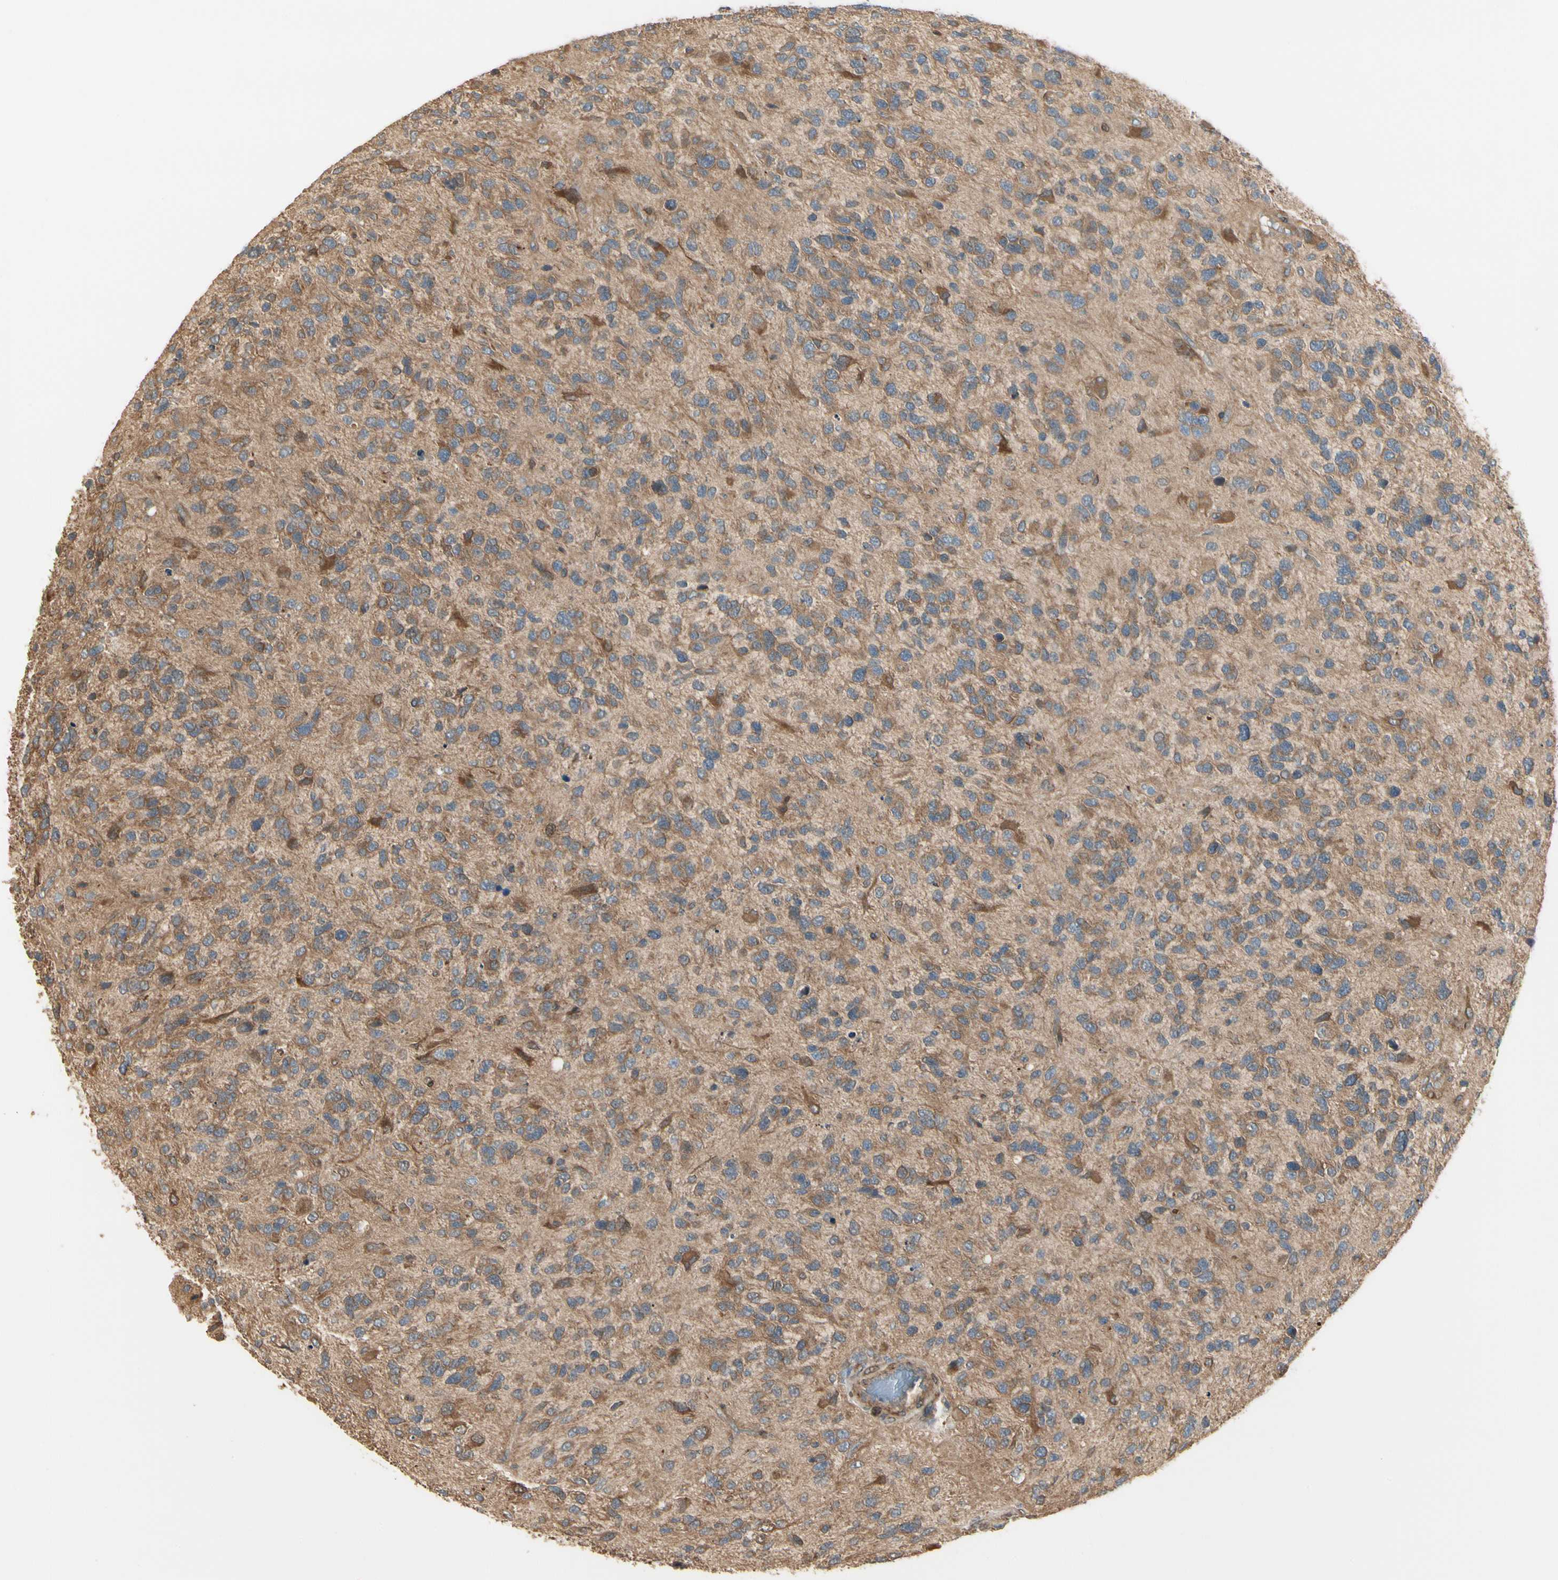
{"staining": {"intensity": "moderate", "quantity": ">75%", "location": "cytoplasmic/membranous"}, "tissue": "glioma", "cell_type": "Tumor cells", "image_type": "cancer", "snomed": [{"axis": "morphology", "description": "Glioma, malignant, High grade"}, {"axis": "topography", "description": "Brain"}], "caption": "DAB immunohistochemical staining of malignant glioma (high-grade) exhibits moderate cytoplasmic/membranous protein positivity in about >75% of tumor cells. (DAB IHC with brightfield microscopy, high magnification).", "gene": "IRAG1", "patient": {"sex": "female", "age": 58}}